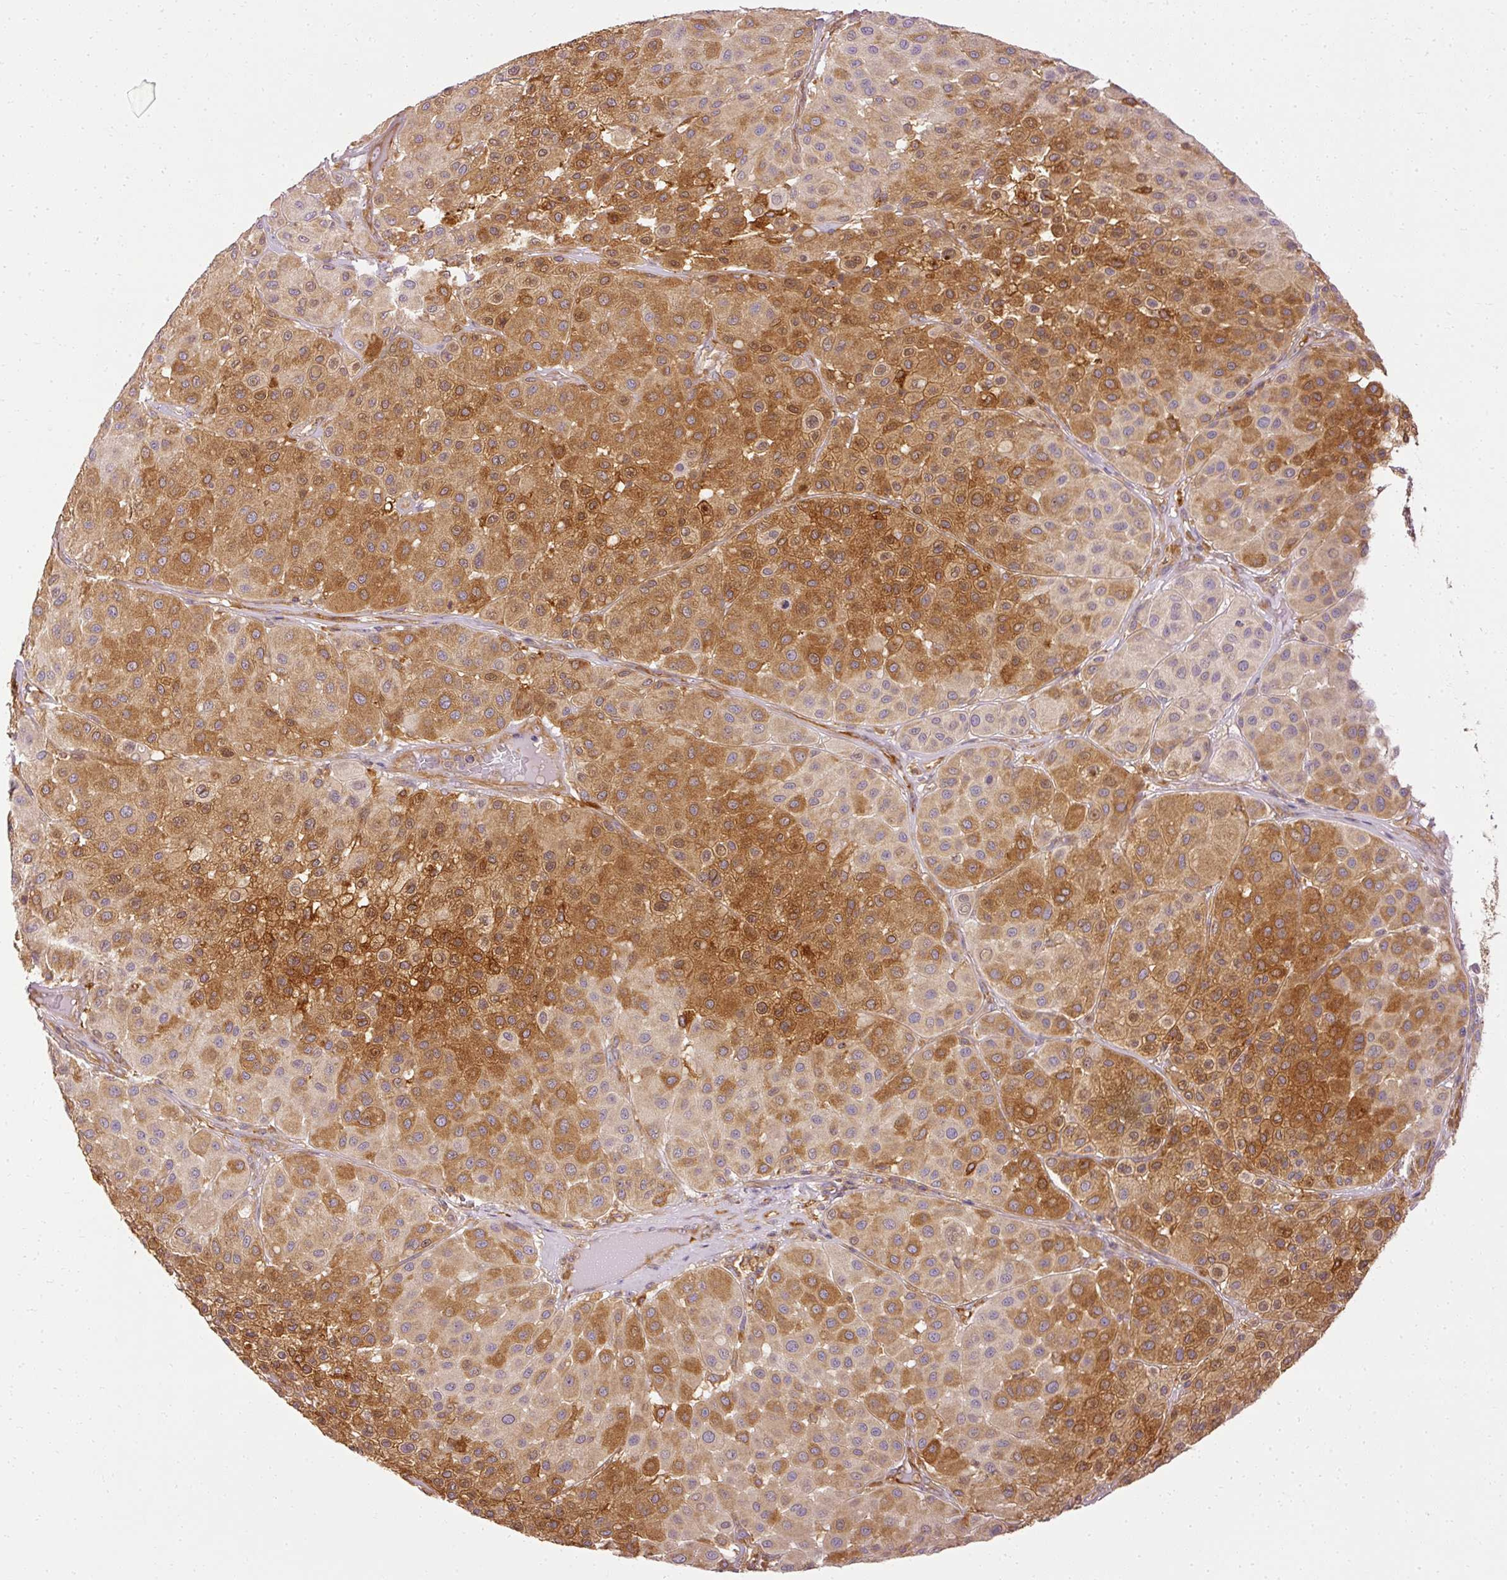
{"staining": {"intensity": "strong", "quantity": ">75%", "location": "cytoplasmic/membranous"}, "tissue": "melanoma", "cell_type": "Tumor cells", "image_type": "cancer", "snomed": [{"axis": "morphology", "description": "Malignant melanoma, Metastatic site"}, {"axis": "topography", "description": "Smooth muscle"}], "caption": "Immunohistochemistry photomicrograph of human malignant melanoma (metastatic site) stained for a protein (brown), which demonstrates high levels of strong cytoplasmic/membranous positivity in about >75% of tumor cells.", "gene": "ARMH3", "patient": {"sex": "male", "age": 41}}